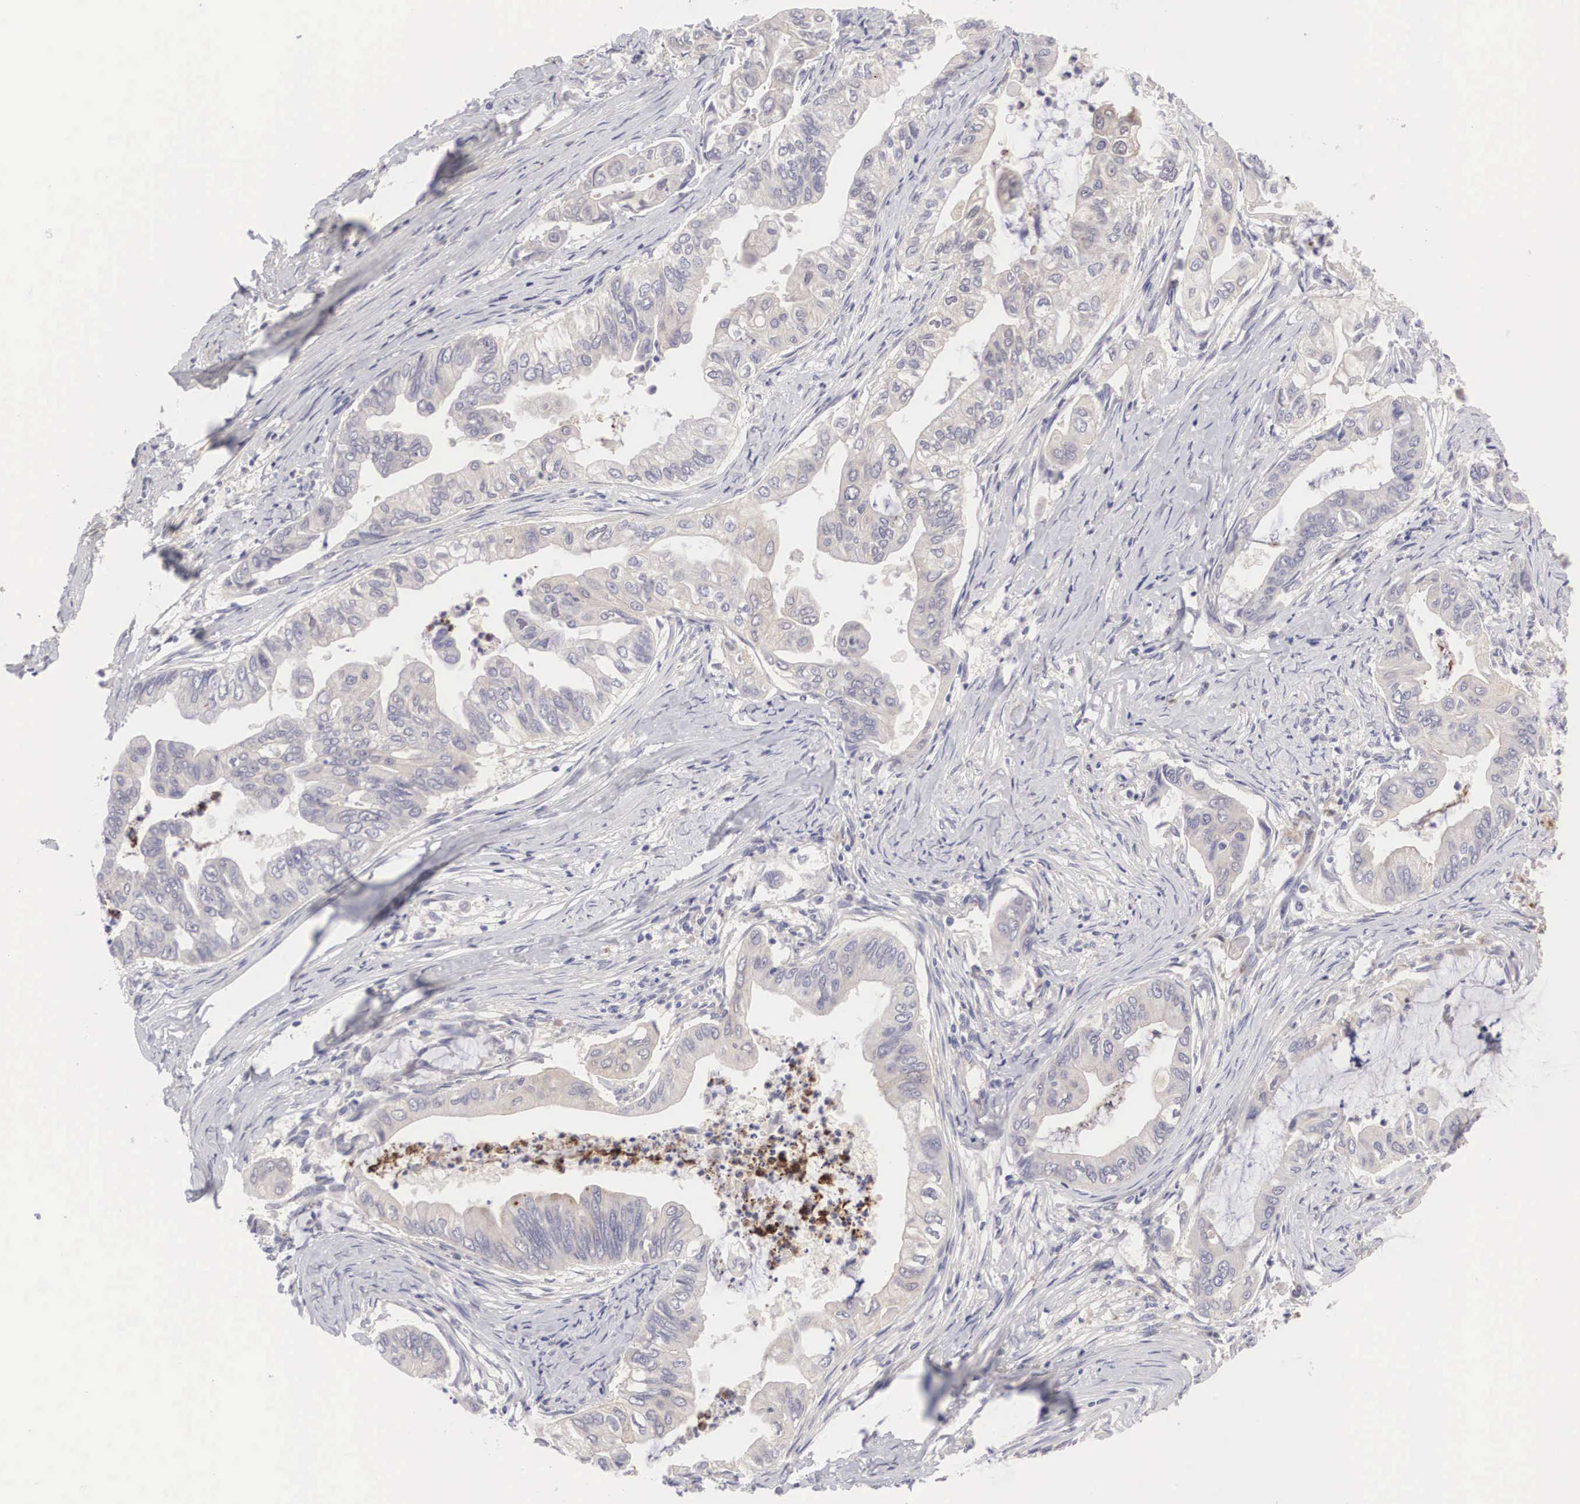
{"staining": {"intensity": "negative", "quantity": "none", "location": "none"}, "tissue": "stomach cancer", "cell_type": "Tumor cells", "image_type": "cancer", "snomed": [{"axis": "morphology", "description": "Adenocarcinoma, NOS"}, {"axis": "topography", "description": "Stomach, upper"}], "caption": "Tumor cells show no significant protein positivity in stomach cancer (adenocarcinoma).", "gene": "ABHD4", "patient": {"sex": "male", "age": 80}}